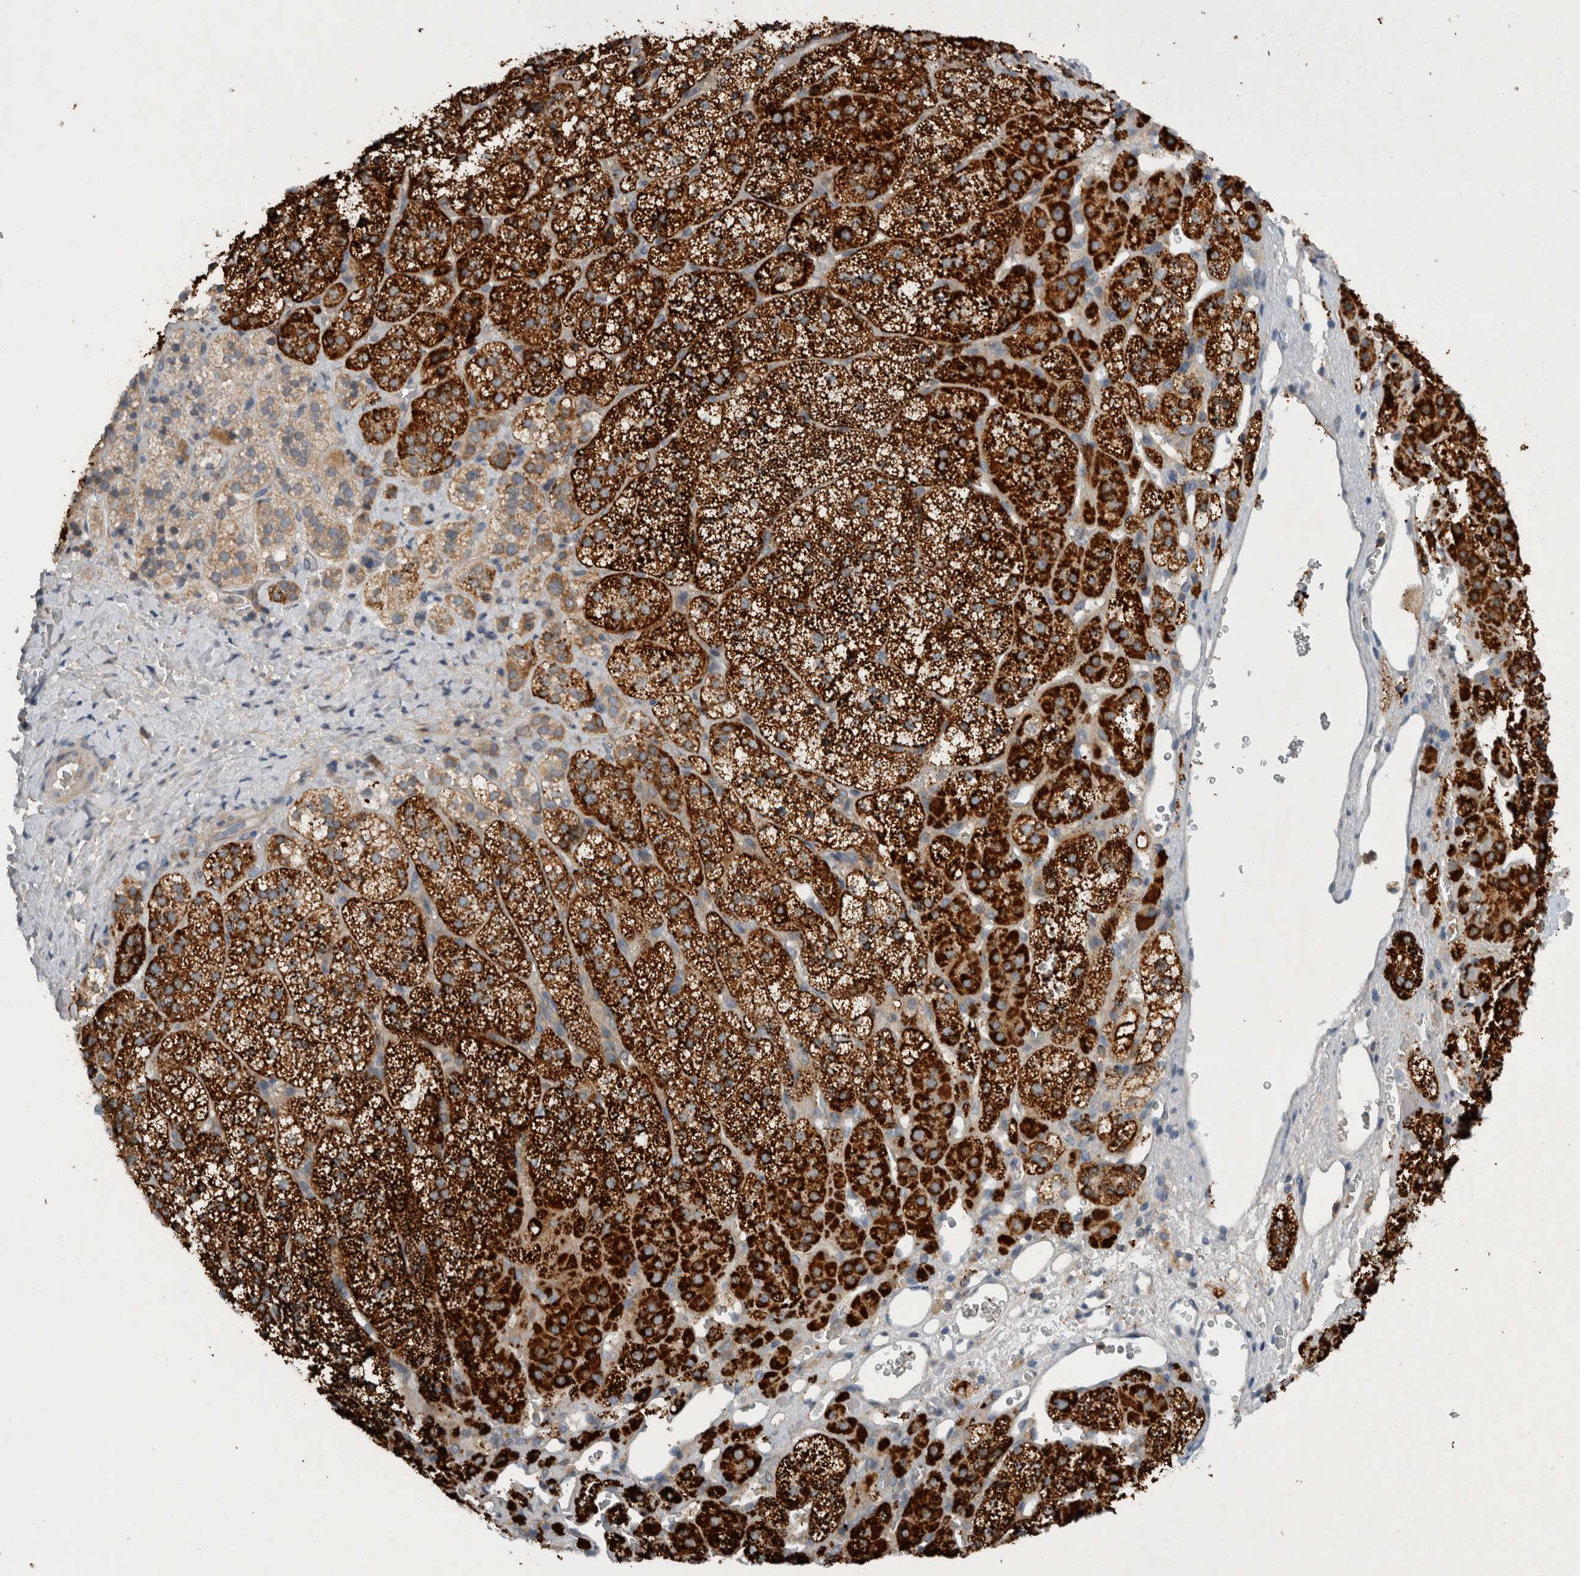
{"staining": {"intensity": "strong", "quantity": ">75%", "location": "cytoplasmic/membranous"}, "tissue": "adrenal gland", "cell_type": "Glandular cells", "image_type": "normal", "snomed": [{"axis": "morphology", "description": "Normal tissue, NOS"}, {"axis": "topography", "description": "Adrenal gland"}], "caption": "Immunohistochemical staining of unremarkable human adrenal gland displays high levels of strong cytoplasmic/membranous staining in approximately >75% of glandular cells.", "gene": "SCARA5", "patient": {"sex": "female", "age": 44}}